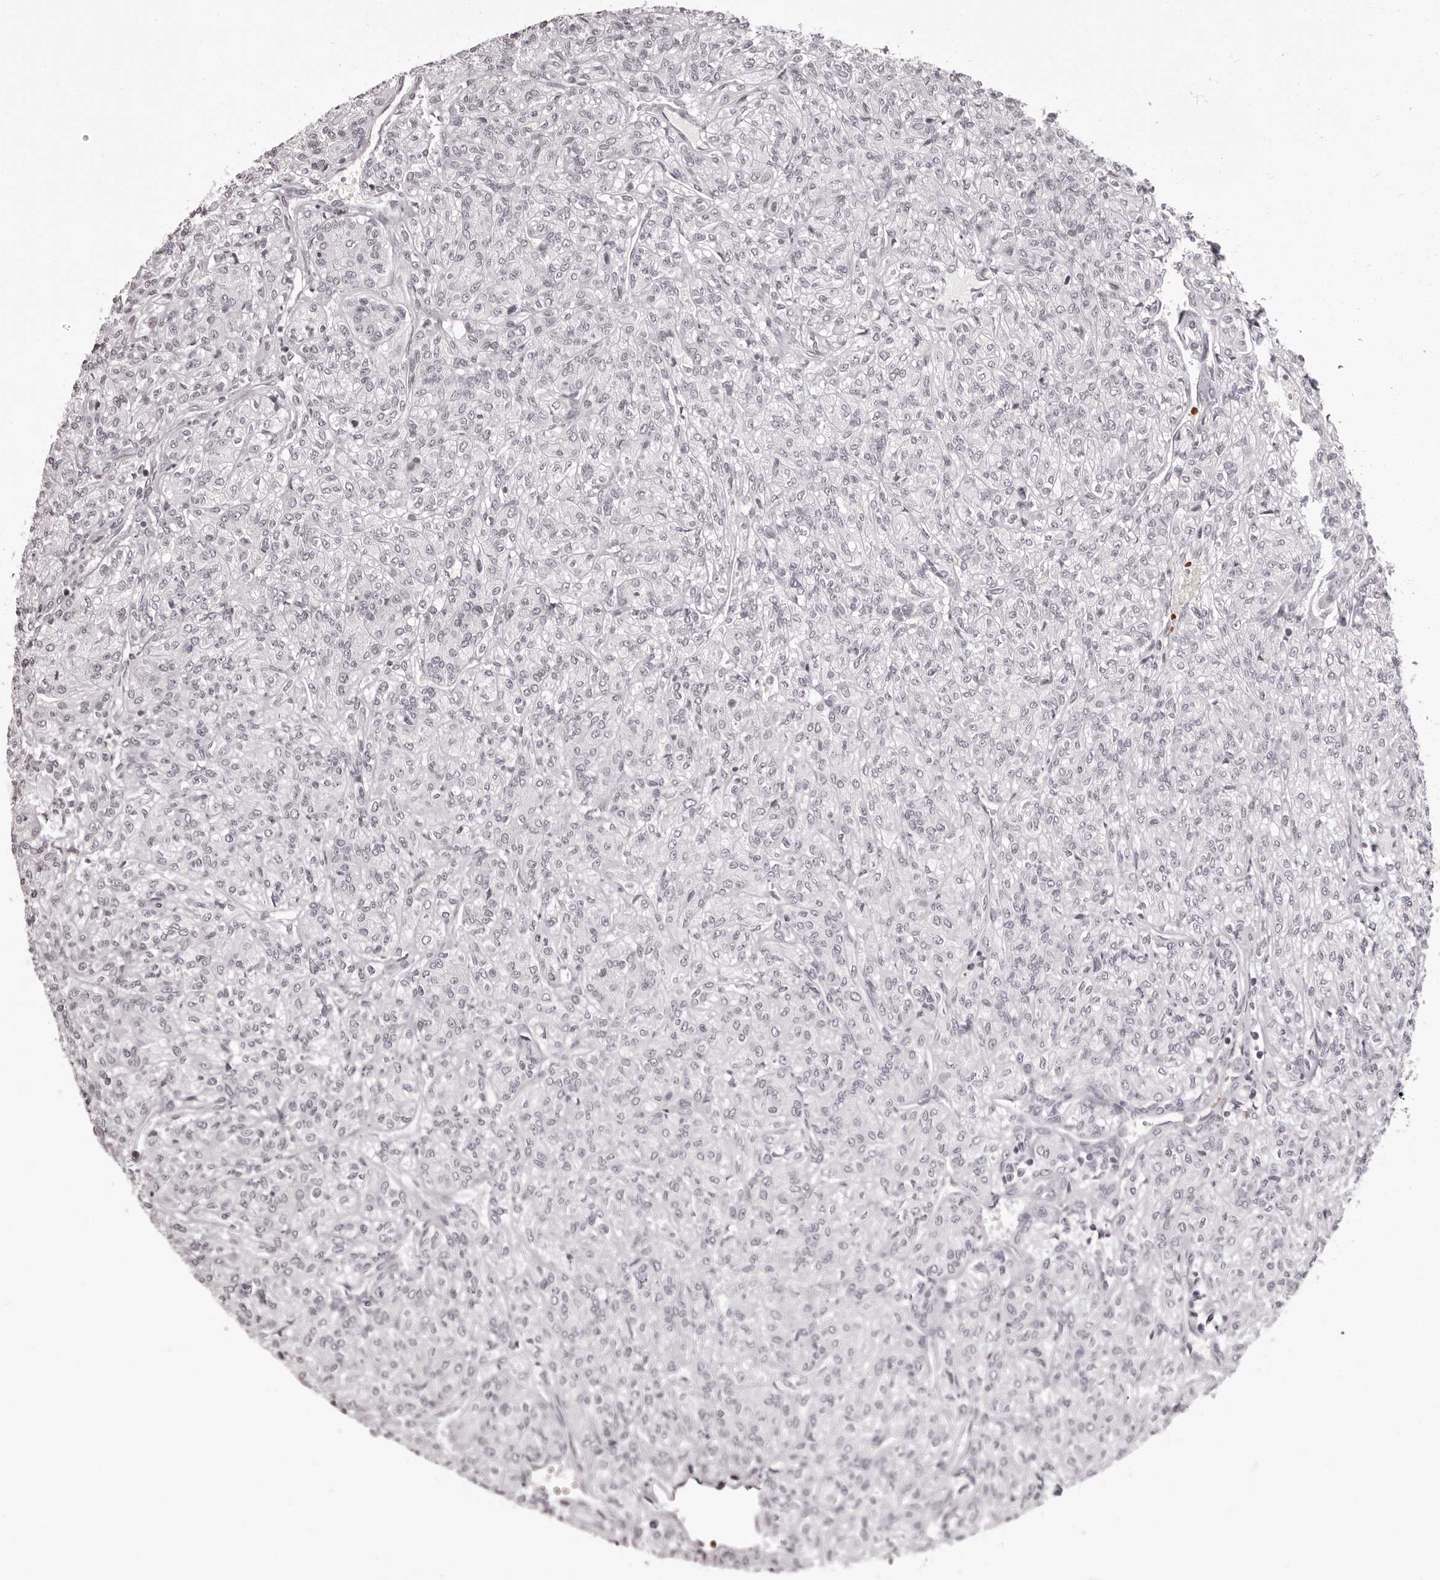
{"staining": {"intensity": "negative", "quantity": "none", "location": "none"}, "tissue": "renal cancer", "cell_type": "Tumor cells", "image_type": "cancer", "snomed": [{"axis": "morphology", "description": "Adenocarcinoma, NOS"}, {"axis": "topography", "description": "Kidney"}], "caption": "Immunohistochemistry (IHC) histopathology image of human adenocarcinoma (renal) stained for a protein (brown), which demonstrates no staining in tumor cells.", "gene": "C8orf74", "patient": {"sex": "male", "age": 77}}